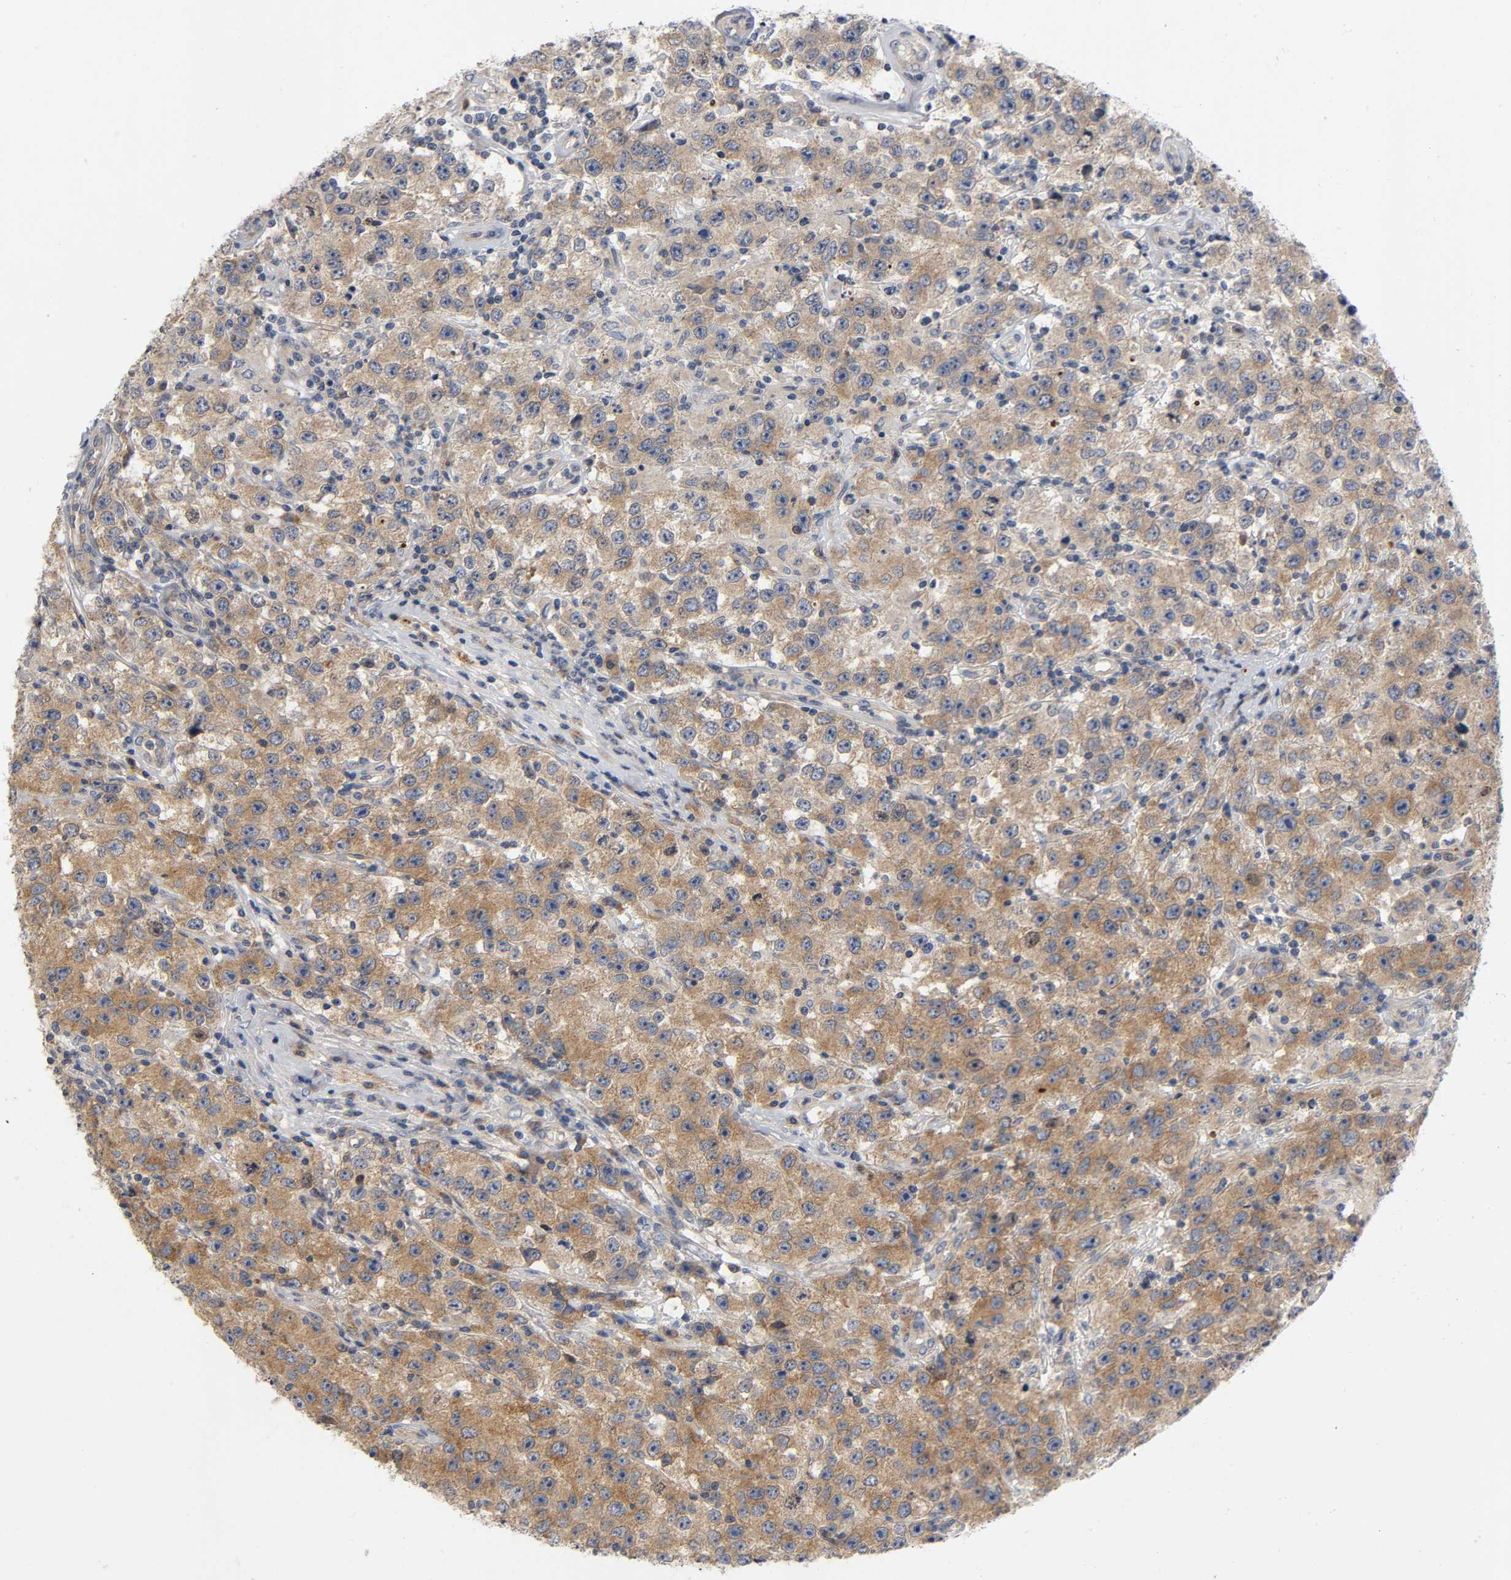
{"staining": {"intensity": "moderate", "quantity": ">75%", "location": "cytoplasmic/membranous"}, "tissue": "testis cancer", "cell_type": "Tumor cells", "image_type": "cancer", "snomed": [{"axis": "morphology", "description": "Seminoma, NOS"}, {"axis": "topography", "description": "Testis"}], "caption": "A histopathology image of seminoma (testis) stained for a protein shows moderate cytoplasmic/membranous brown staining in tumor cells. (Brightfield microscopy of DAB IHC at high magnification).", "gene": "HDAC6", "patient": {"sex": "male", "age": 52}}